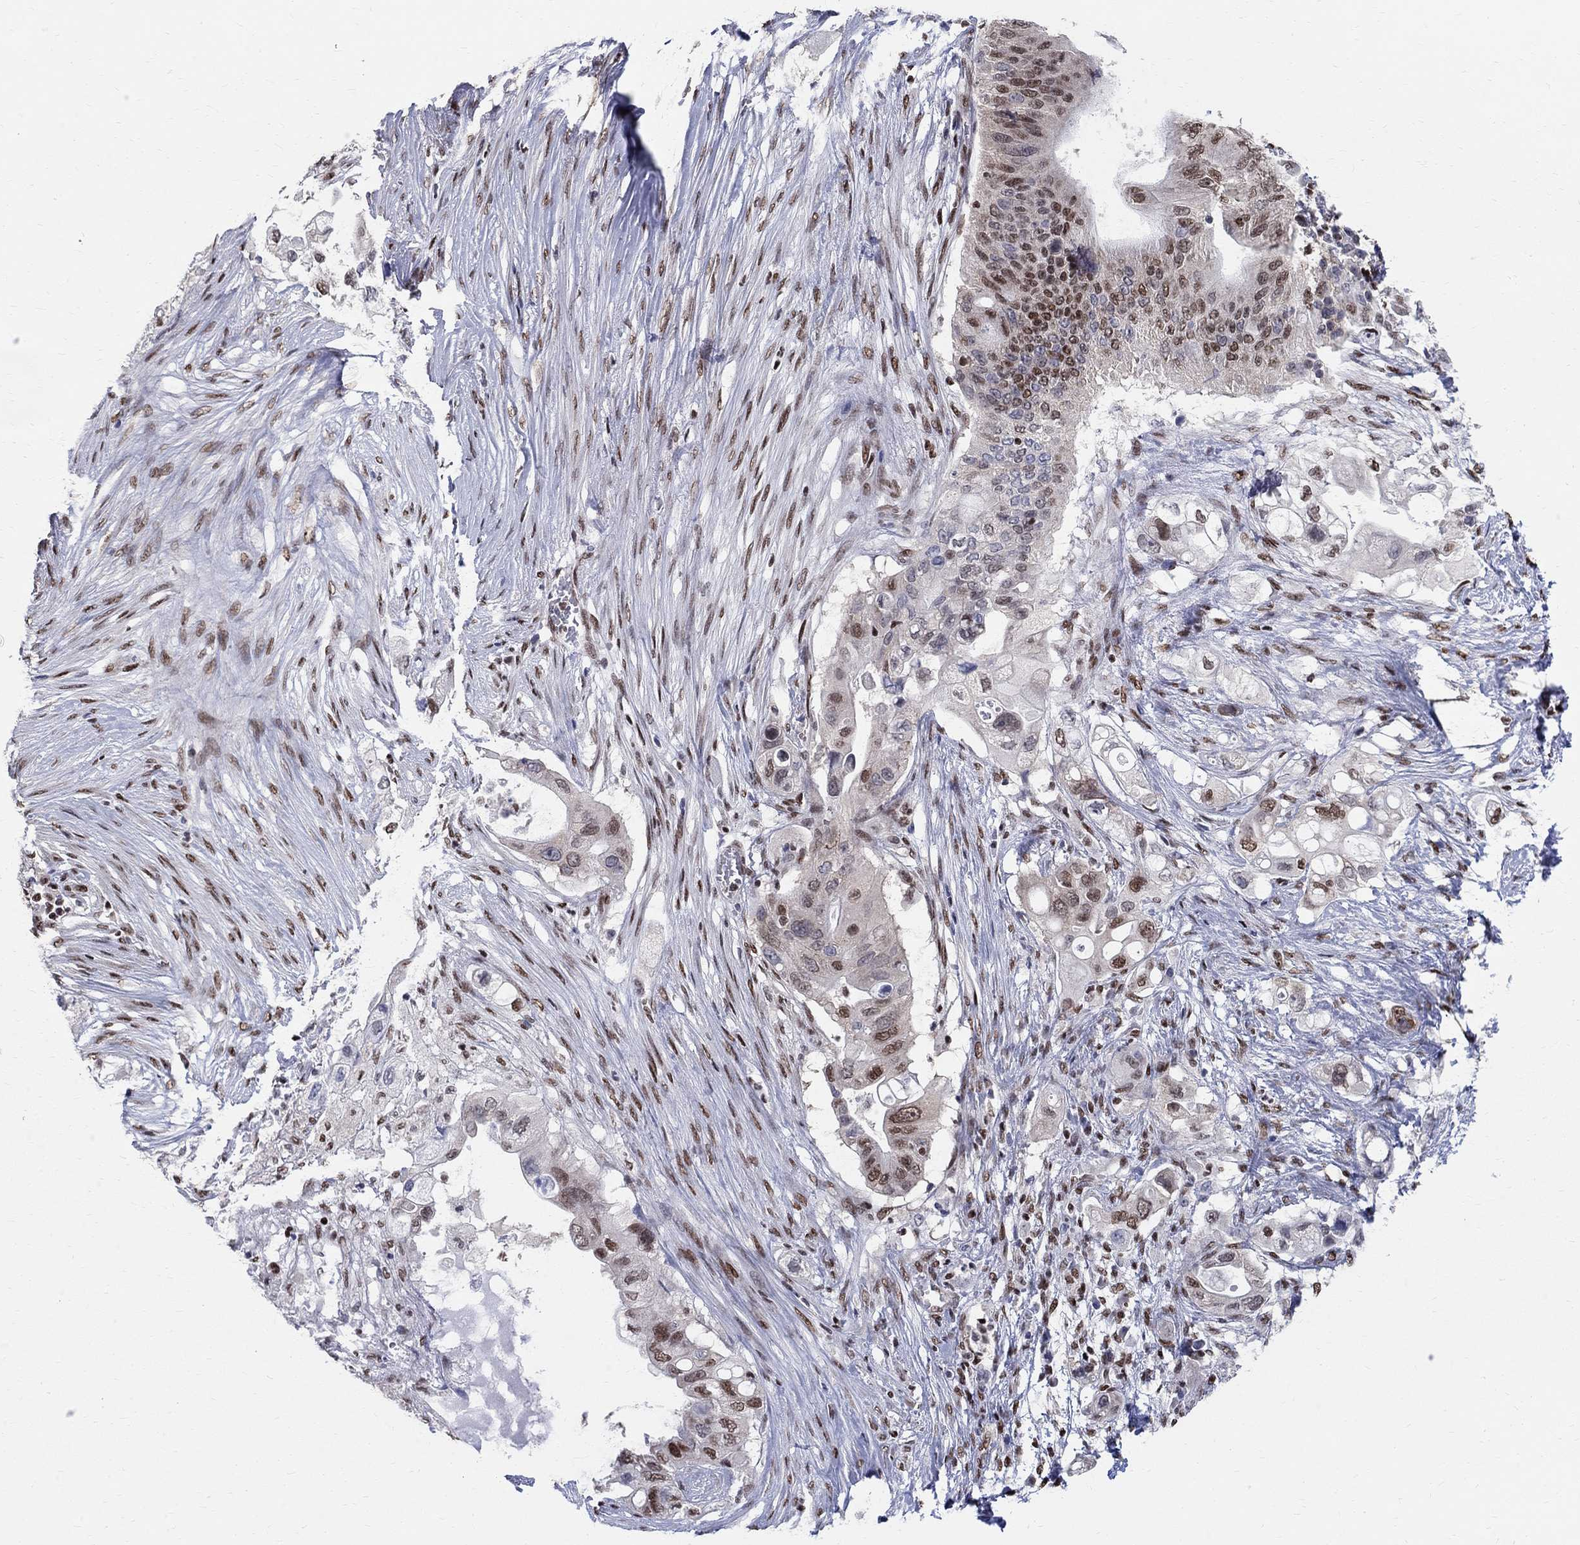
{"staining": {"intensity": "moderate", "quantity": "25%-75%", "location": "nuclear"}, "tissue": "pancreatic cancer", "cell_type": "Tumor cells", "image_type": "cancer", "snomed": [{"axis": "morphology", "description": "Adenocarcinoma, NOS"}, {"axis": "topography", "description": "Pancreas"}], "caption": "A brown stain labels moderate nuclear expression of a protein in human pancreatic cancer (adenocarcinoma) tumor cells.", "gene": "FBXO16", "patient": {"sex": "female", "age": 72}}